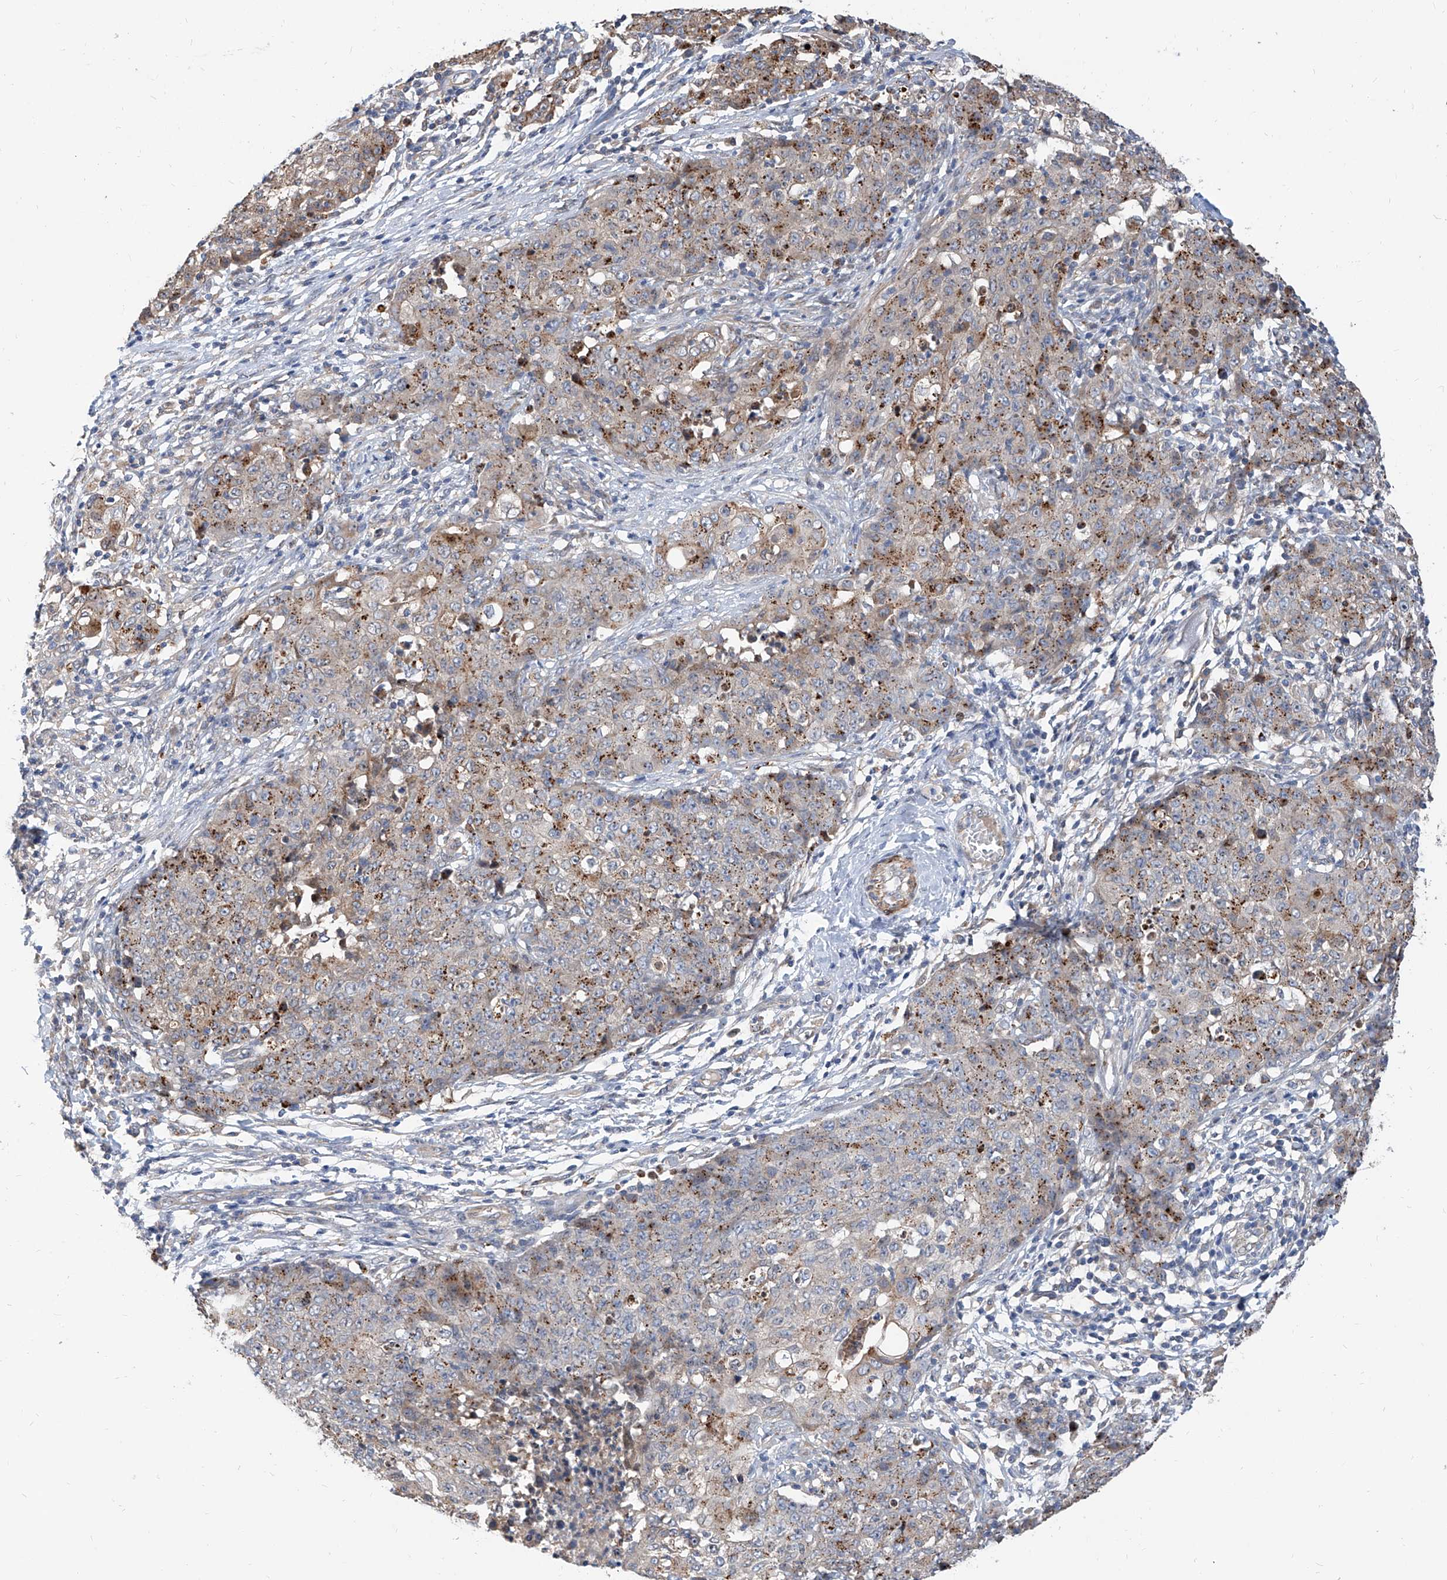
{"staining": {"intensity": "moderate", "quantity": "<25%", "location": "cytoplasmic/membranous"}, "tissue": "ovarian cancer", "cell_type": "Tumor cells", "image_type": "cancer", "snomed": [{"axis": "morphology", "description": "Carcinoma, endometroid"}, {"axis": "topography", "description": "Ovary"}], "caption": "Protein staining exhibits moderate cytoplasmic/membranous positivity in about <25% of tumor cells in ovarian endometroid carcinoma. The staining was performed using DAB (3,3'-diaminobenzidine), with brown indicating positive protein expression. Nuclei are stained blue with hematoxylin.", "gene": "MAGEE2", "patient": {"sex": "female", "age": 42}}